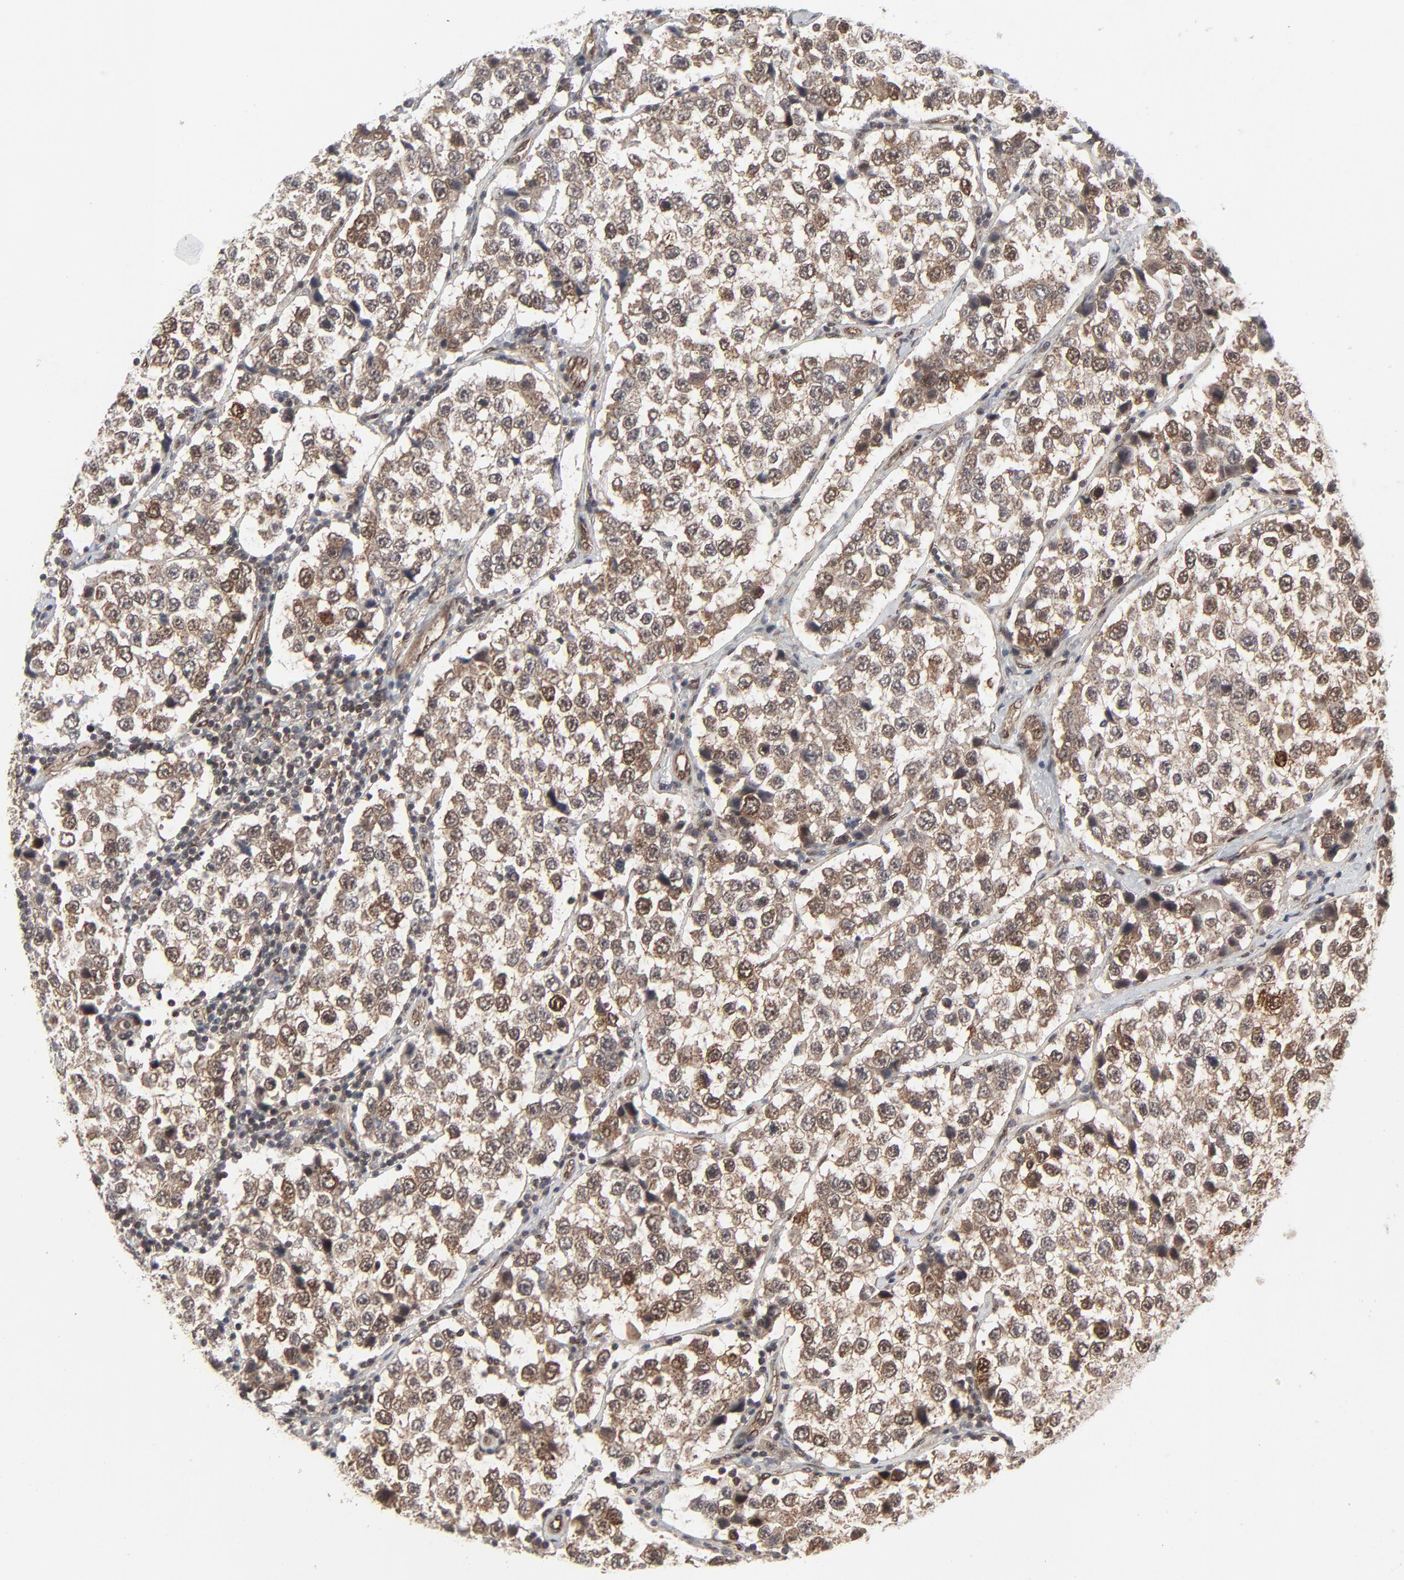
{"staining": {"intensity": "strong", "quantity": ">75%", "location": "cytoplasmic/membranous,nuclear"}, "tissue": "testis cancer", "cell_type": "Tumor cells", "image_type": "cancer", "snomed": [{"axis": "morphology", "description": "Seminoma, NOS"}, {"axis": "topography", "description": "Testis"}], "caption": "Immunohistochemical staining of human testis seminoma demonstrates high levels of strong cytoplasmic/membranous and nuclear protein staining in about >75% of tumor cells. (DAB = brown stain, brightfield microscopy at high magnification).", "gene": "AKT1", "patient": {"sex": "male", "age": 39}}